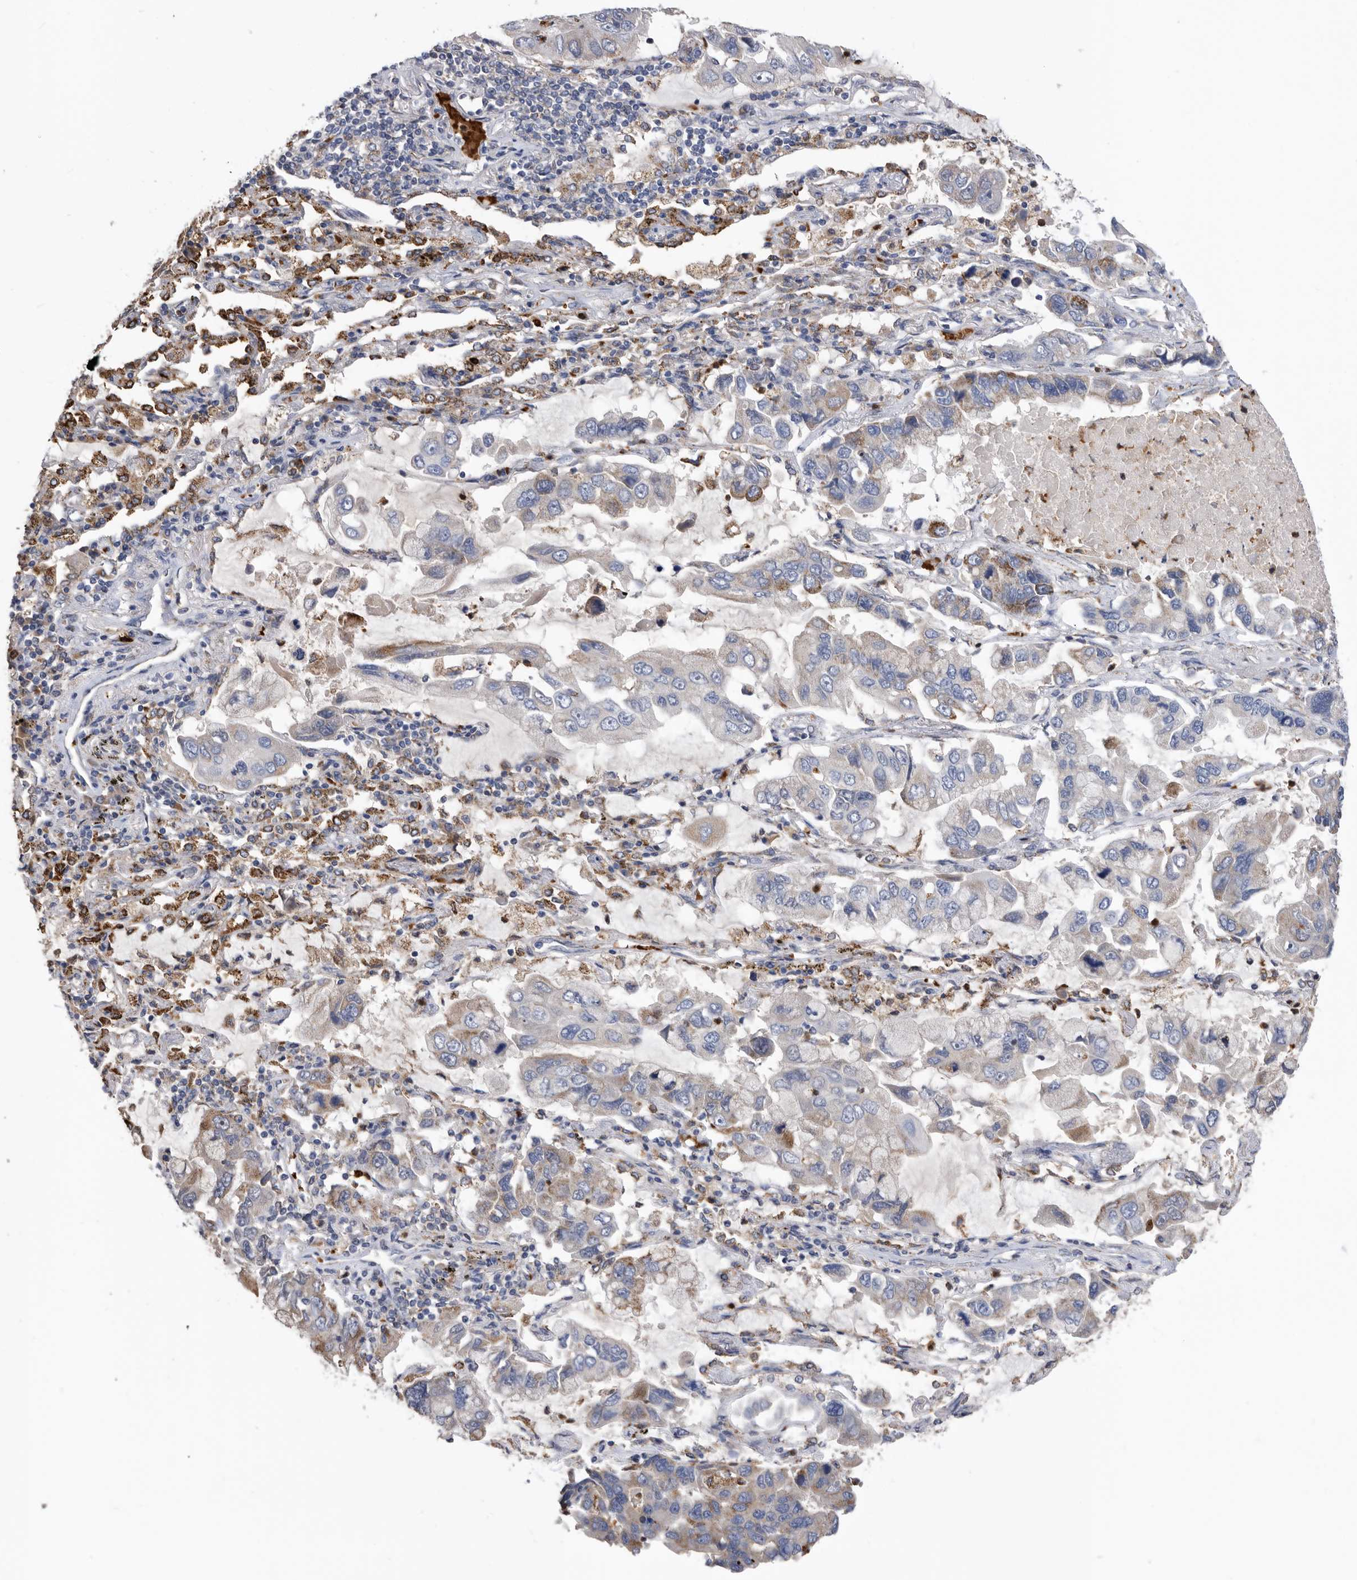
{"staining": {"intensity": "weak", "quantity": "25%-75%", "location": "cytoplasmic/membranous"}, "tissue": "lung cancer", "cell_type": "Tumor cells", "image_type": "cancer", "snomed": [{"axis": "morphology", "description": "Adenocarcinoma, NOS"}, {"axis": "topography", "description": "Lung"}], "caption": "This is a histology image of IHC staining of lung cancer (adenocarcinoma), which shows weak expression in the cytoplasmic/membranous of tumor cells.", "gene": "CRISPLD2", "patient": {"sex": "male", "age": 64}}